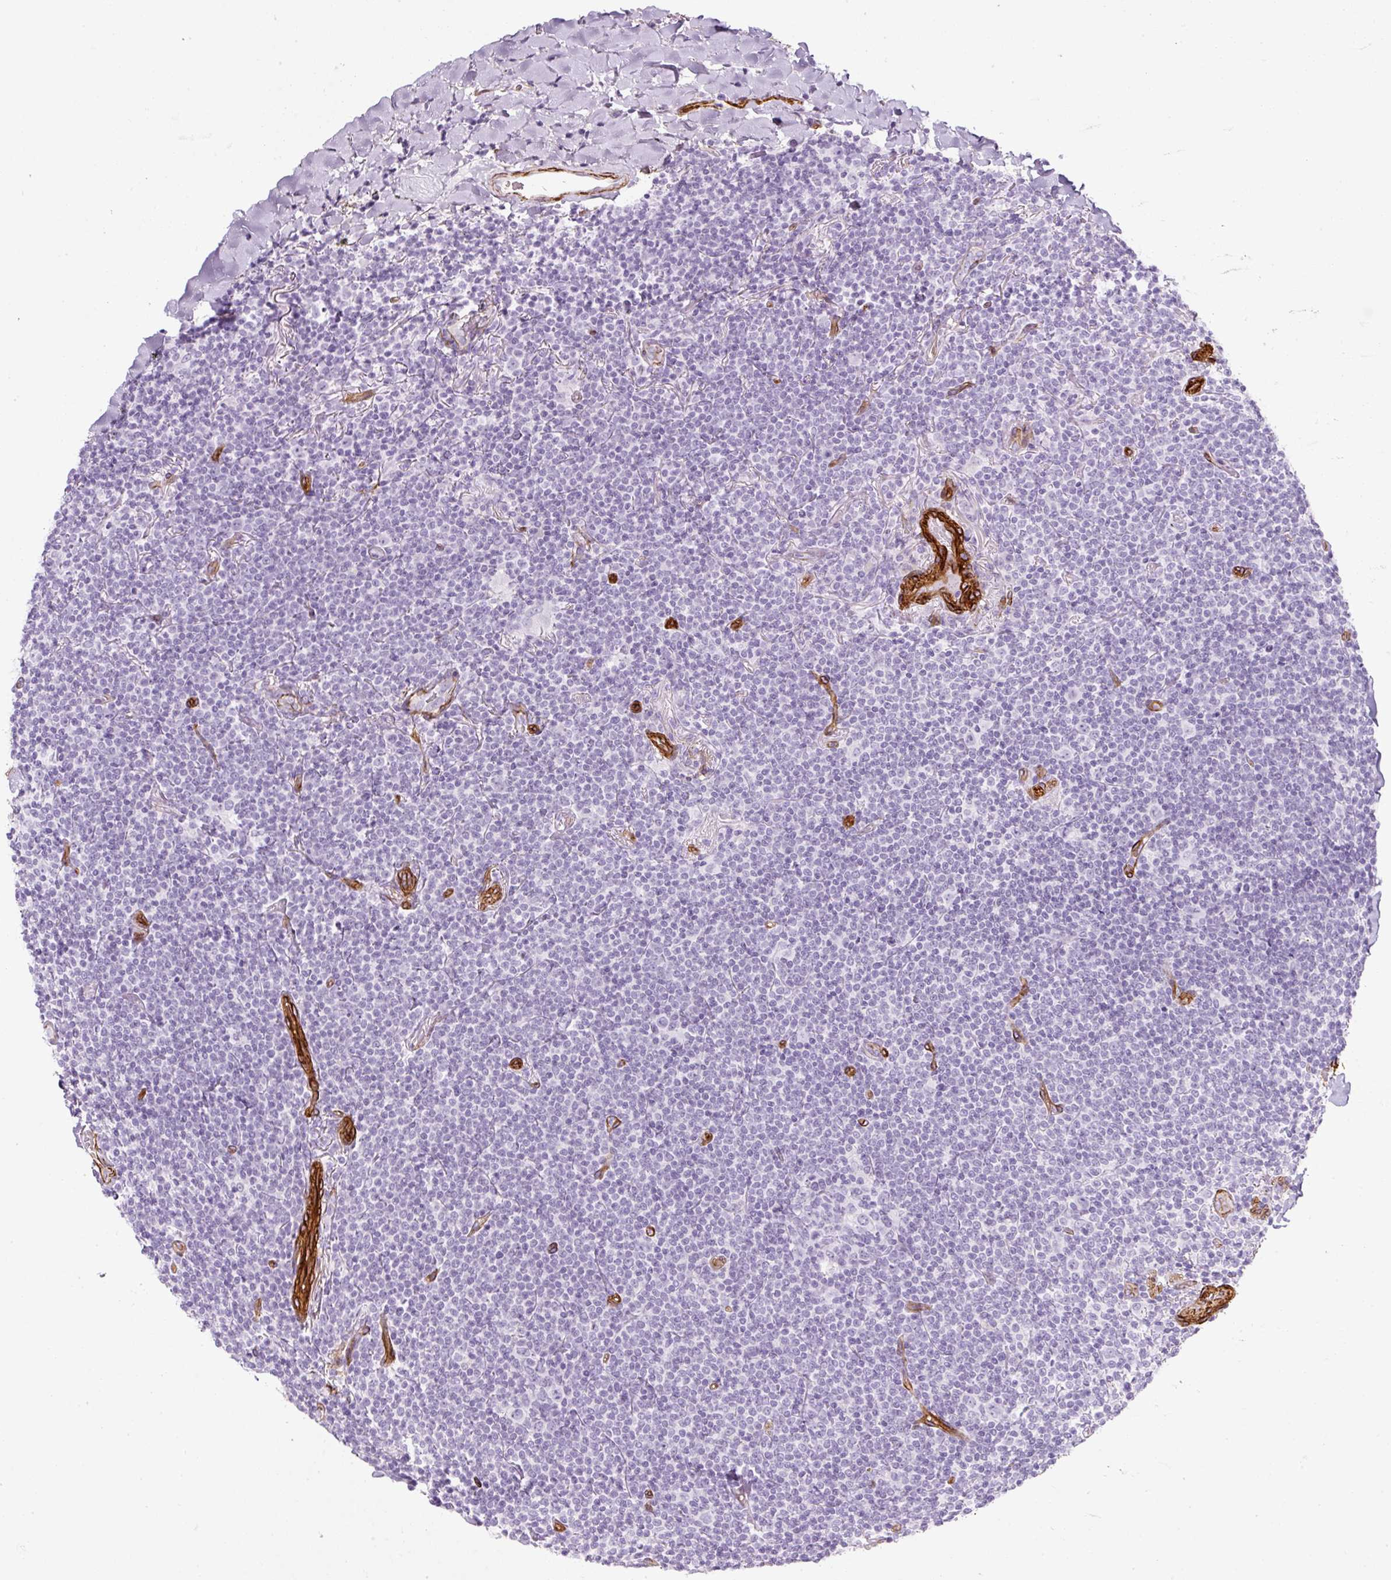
{"staining": {"intensity": "negative", "quantity": "none", "location": "none"}, "tissue": "lymphoma", "cell_type": "Tumor cells", "image_type": "cancer", "snomed": [{"axis": "morphology", "description": "Malignant lymphoma, non-Hodgkin's type, Low grade"}, {"axis": "topography", "description": "Lung"}], "caption": "Malignant lymphoma, non-Hodgkin's type (low-grade) was stained to show a protein in brown. There is no significant expression in tumor cells. (IHC, brightfield microscopy, high magnification).", "gene": "CAVIN3", "patient": {"sex": "female", "age": 71}}